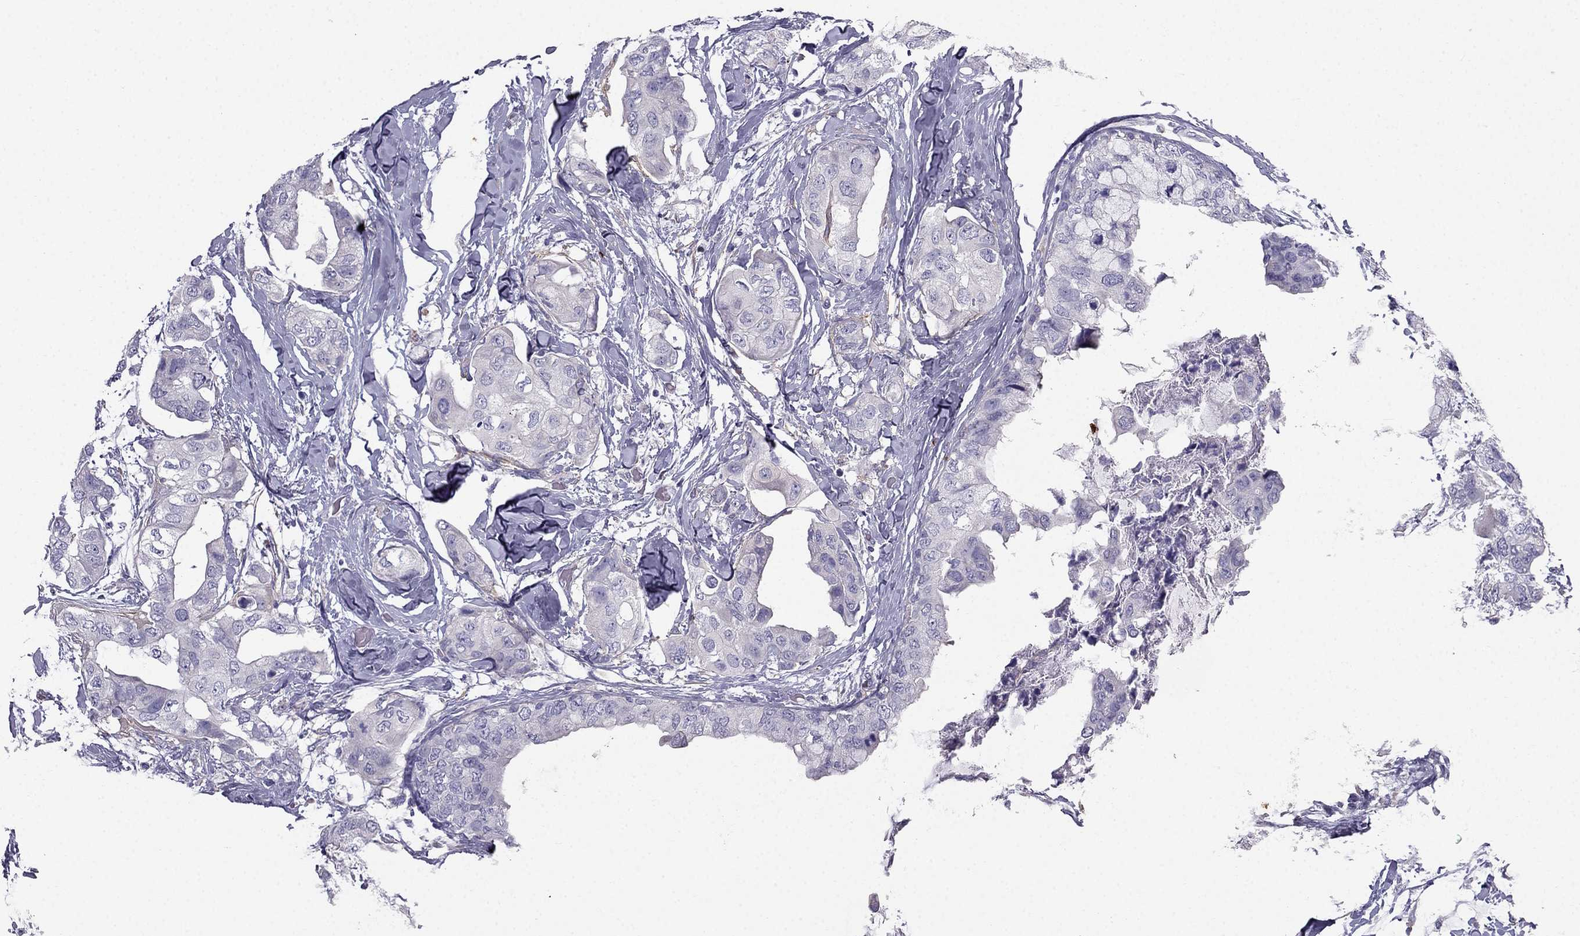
{"staining": {"intensity": "negative", "quantity": "none", "location": "none"}, "tissue": "breast cancer", "cell_type": "Tumor cells", "image_type": "cancer", "snomed": [{"axis": "morphology", "description": "Normal tissue, NOS"}, {"axis": "morphology", "description": "Duct carcinoma"}, {"axis": "topography", "description": "Breast"}], "caption": "An immunohistochemistry (IHC) image of infiltrating ductal carcinoma (breast) is shown. There is no staining in tumor cells of infiltrating ductal carcinoma (breast). (DAB immunohistochemistry (IHC) with hematoxylin counter stain).", "gene": "SYT5", "patient": {"sex": "female", "age": 40}}